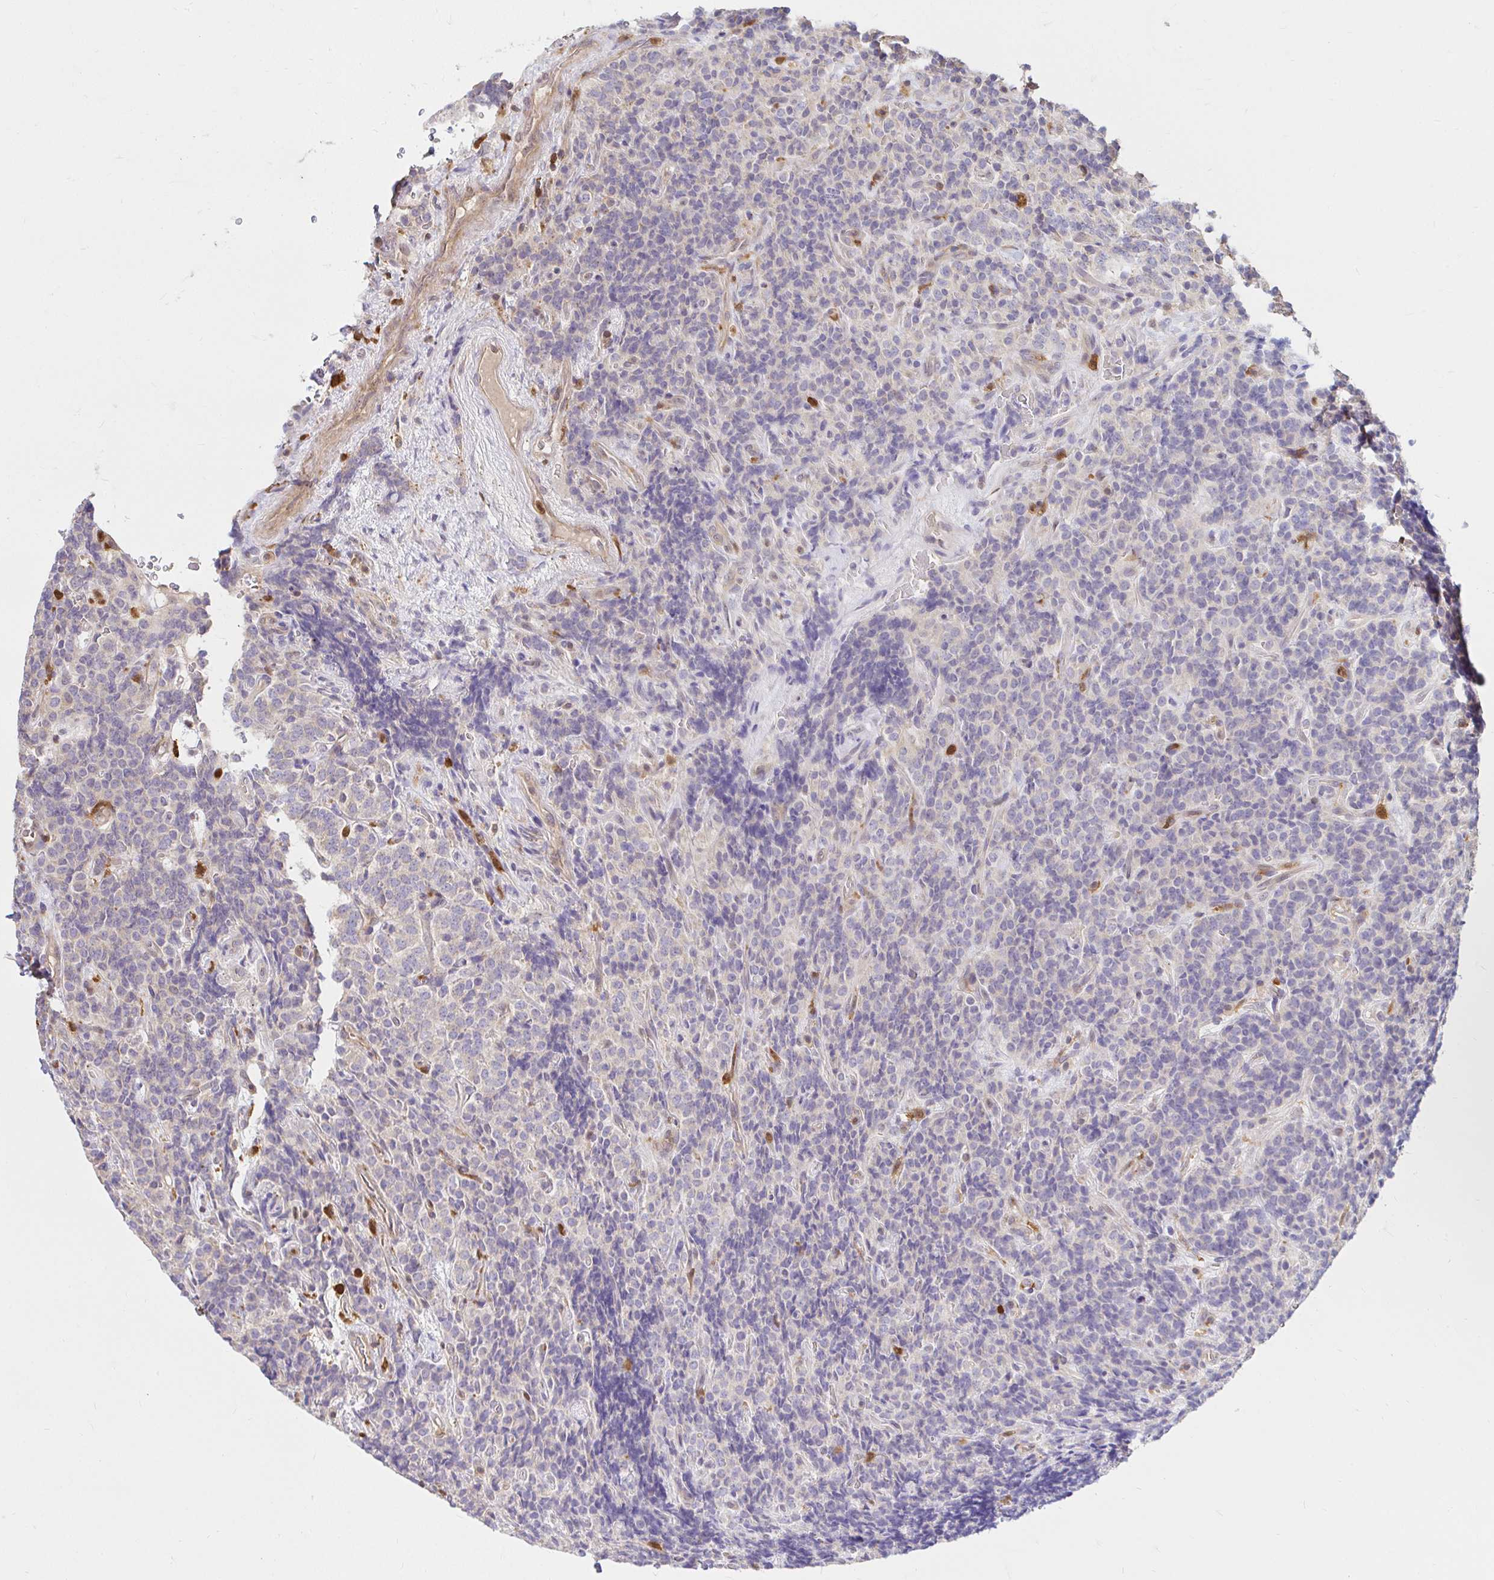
{"staining": {"intensity": "negative", "quantity": "none", "location": "none"}, "tissue": "carcinoid", "cell_type": "Tumor cells", "image_type": "cancer", "snomed": [{"axis": "morphology", "description": "Carcinoid, malignant, NOS"}, {"axis": "topography", "description": "Pancreas"}], "caption": "Tumor cells show no significant staining in carcinoid (malignant). (DAB (3,3'-diaminobenzidine) immunohistochemistry (IHC) visualized using brightfield microscopy, high magnification).", "gene": "PYCARD", "patient": {"sex": "male", "age": 36}}